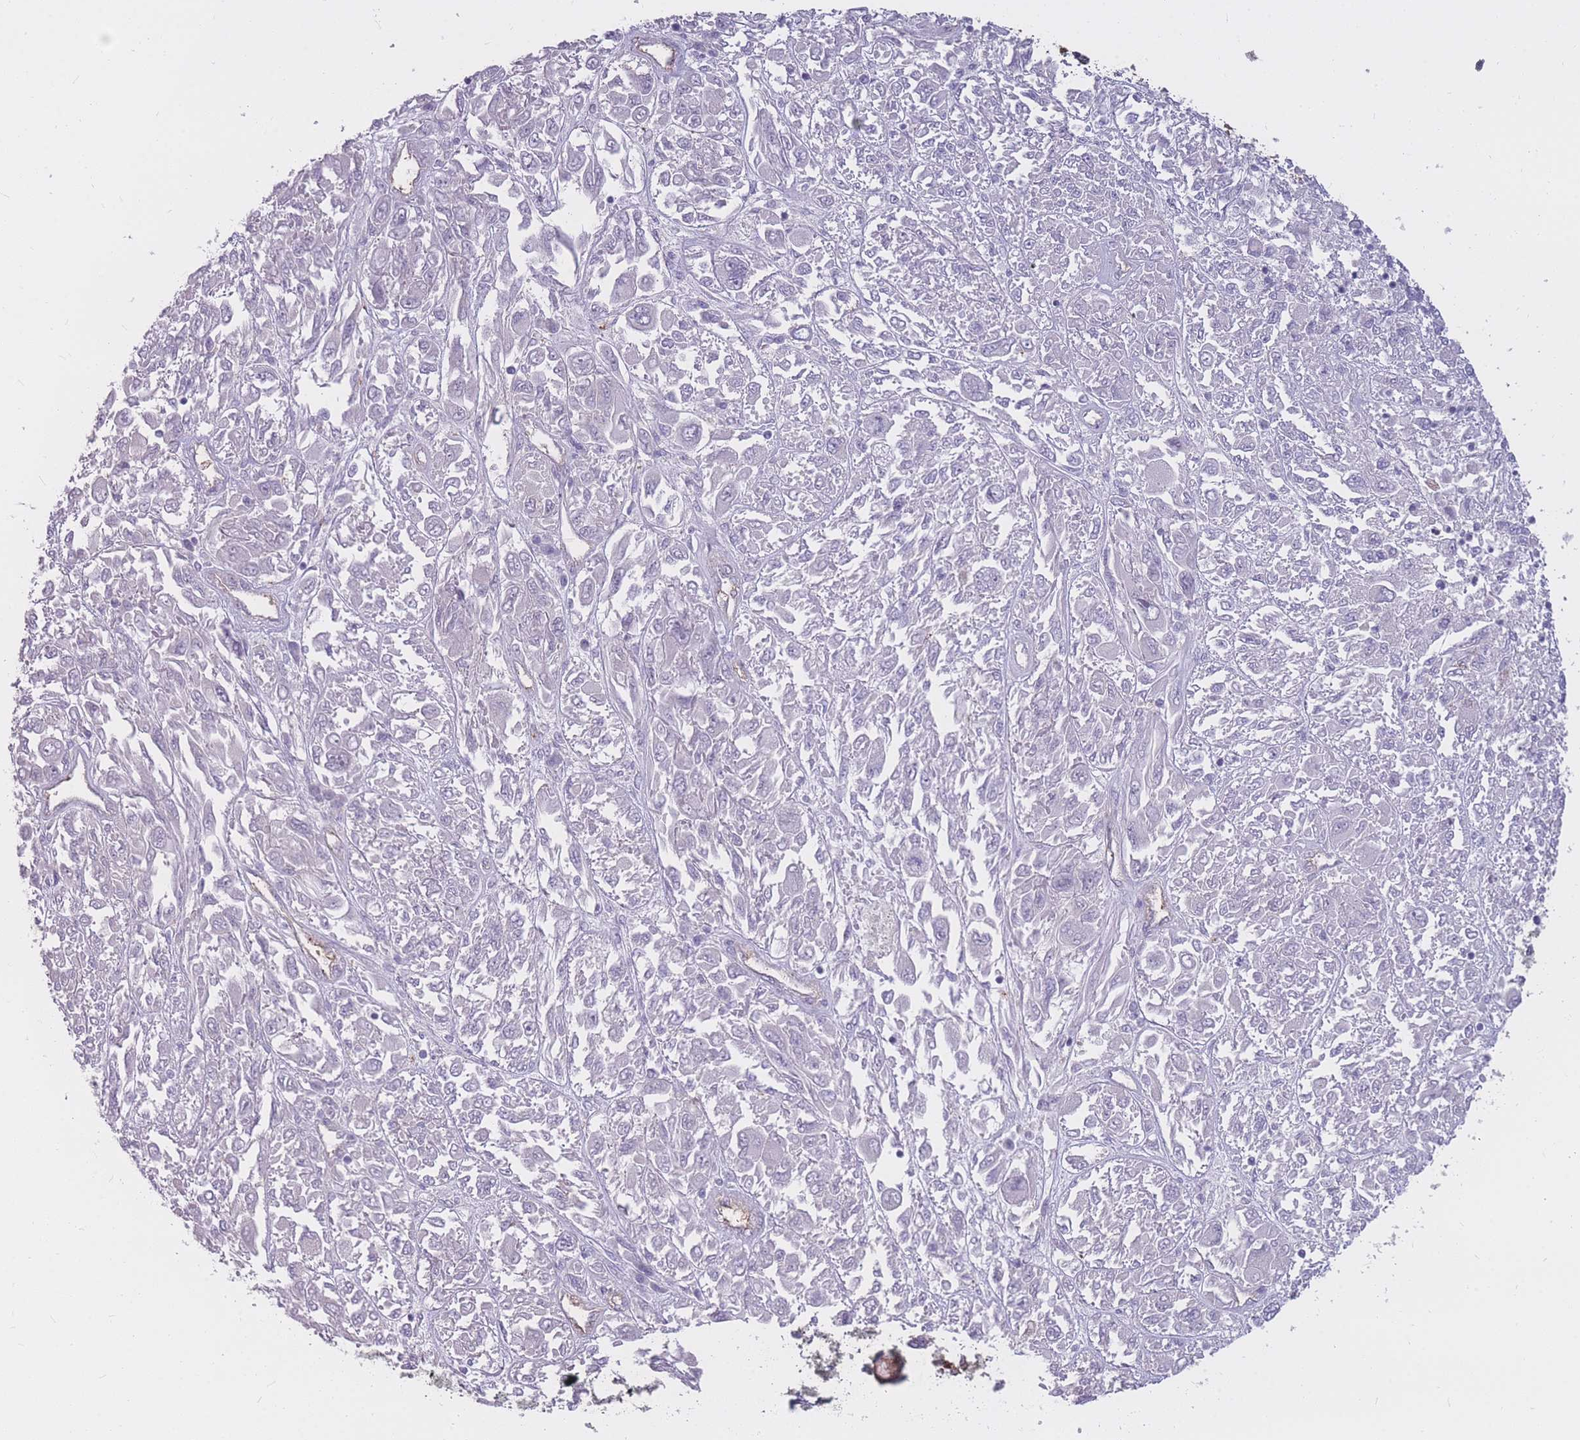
{"staining": {"intensity": "negative", "quantity": "none", "location": "none"}, "tissue": "melanoma", "cell_type": "Tumor cells", "image_type": "cancer", "snomed": [{"axis": "morphology", "description": "Malignant melanoma, NOS"}, {"axis": "topography", "description": "Skin"}], "caption": "Immunohistochemistry image of neoplastic tissue: human malignant melanoma stained with DAB (3,3'-diaminobenzidine) shows no significant protein positivity in tumor cells.", "gene": "GNA11", "patient": {"sex": "female", "age": 91}}